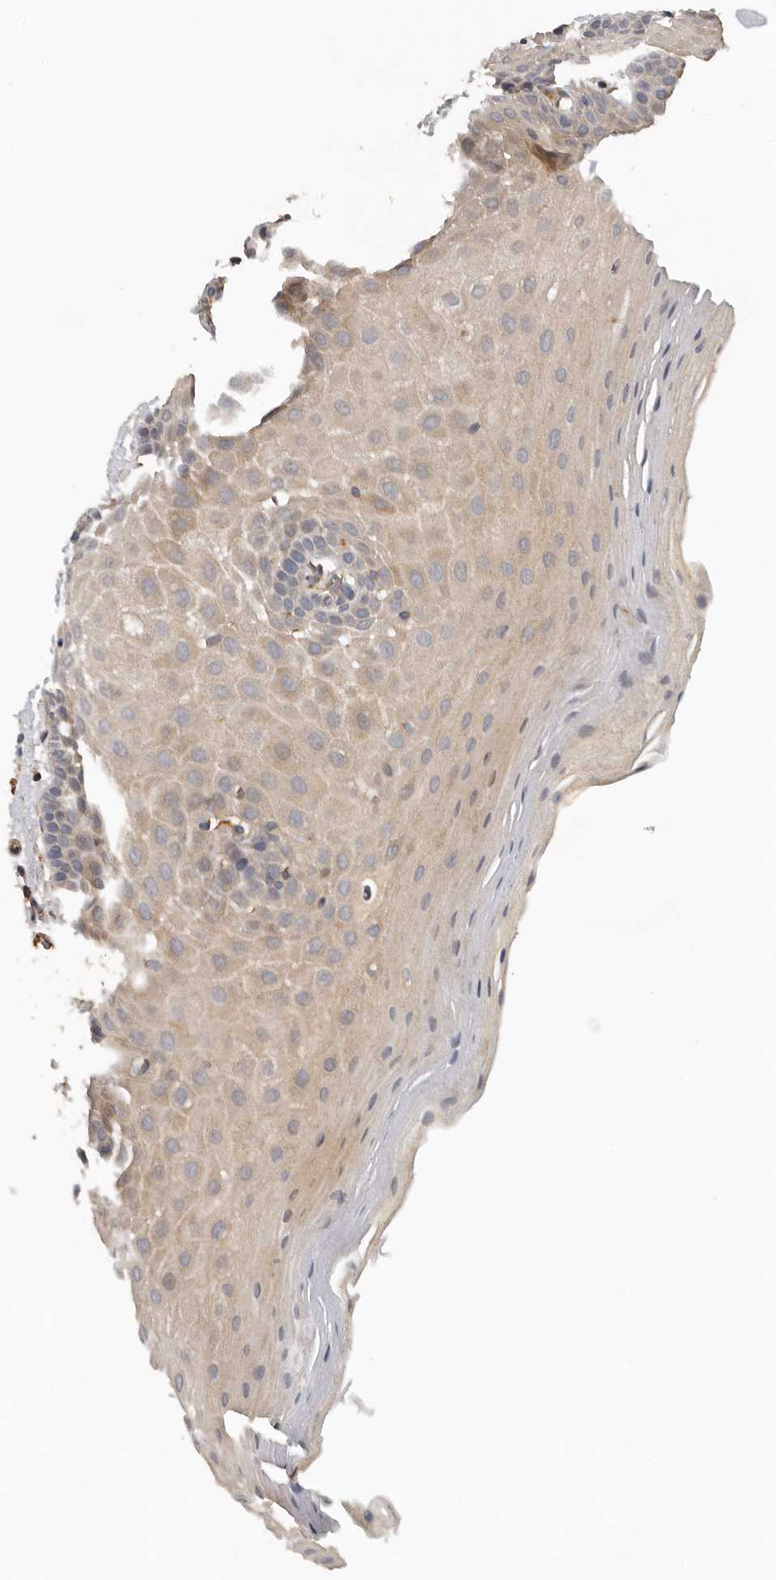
{"staining": {"intensity": "weak", "quantity": "25%-75%", "location": "cytoplasmic/membranous"}, "tissue": "oral mucosa", "cell_type": "Squamous epithelial cells", "image_type": "normal", "snomed": [{"axis": "morphology", "description": "Normal tissue, NOS"}, {"axis": "topography", "description": "Oral tissue"}], "caption": "The image demonstrates immunohistochemical staining of unremarkable oral mucosa. There is weak cytoplasmic/membranous positivity is identified in approximately 25%-75% of squamous epithelial cells. (Brightfield microscopy of DAB IHC at high magnification).", "gene": "RNF157", "patient": {"sex": "male", "age": 62}}